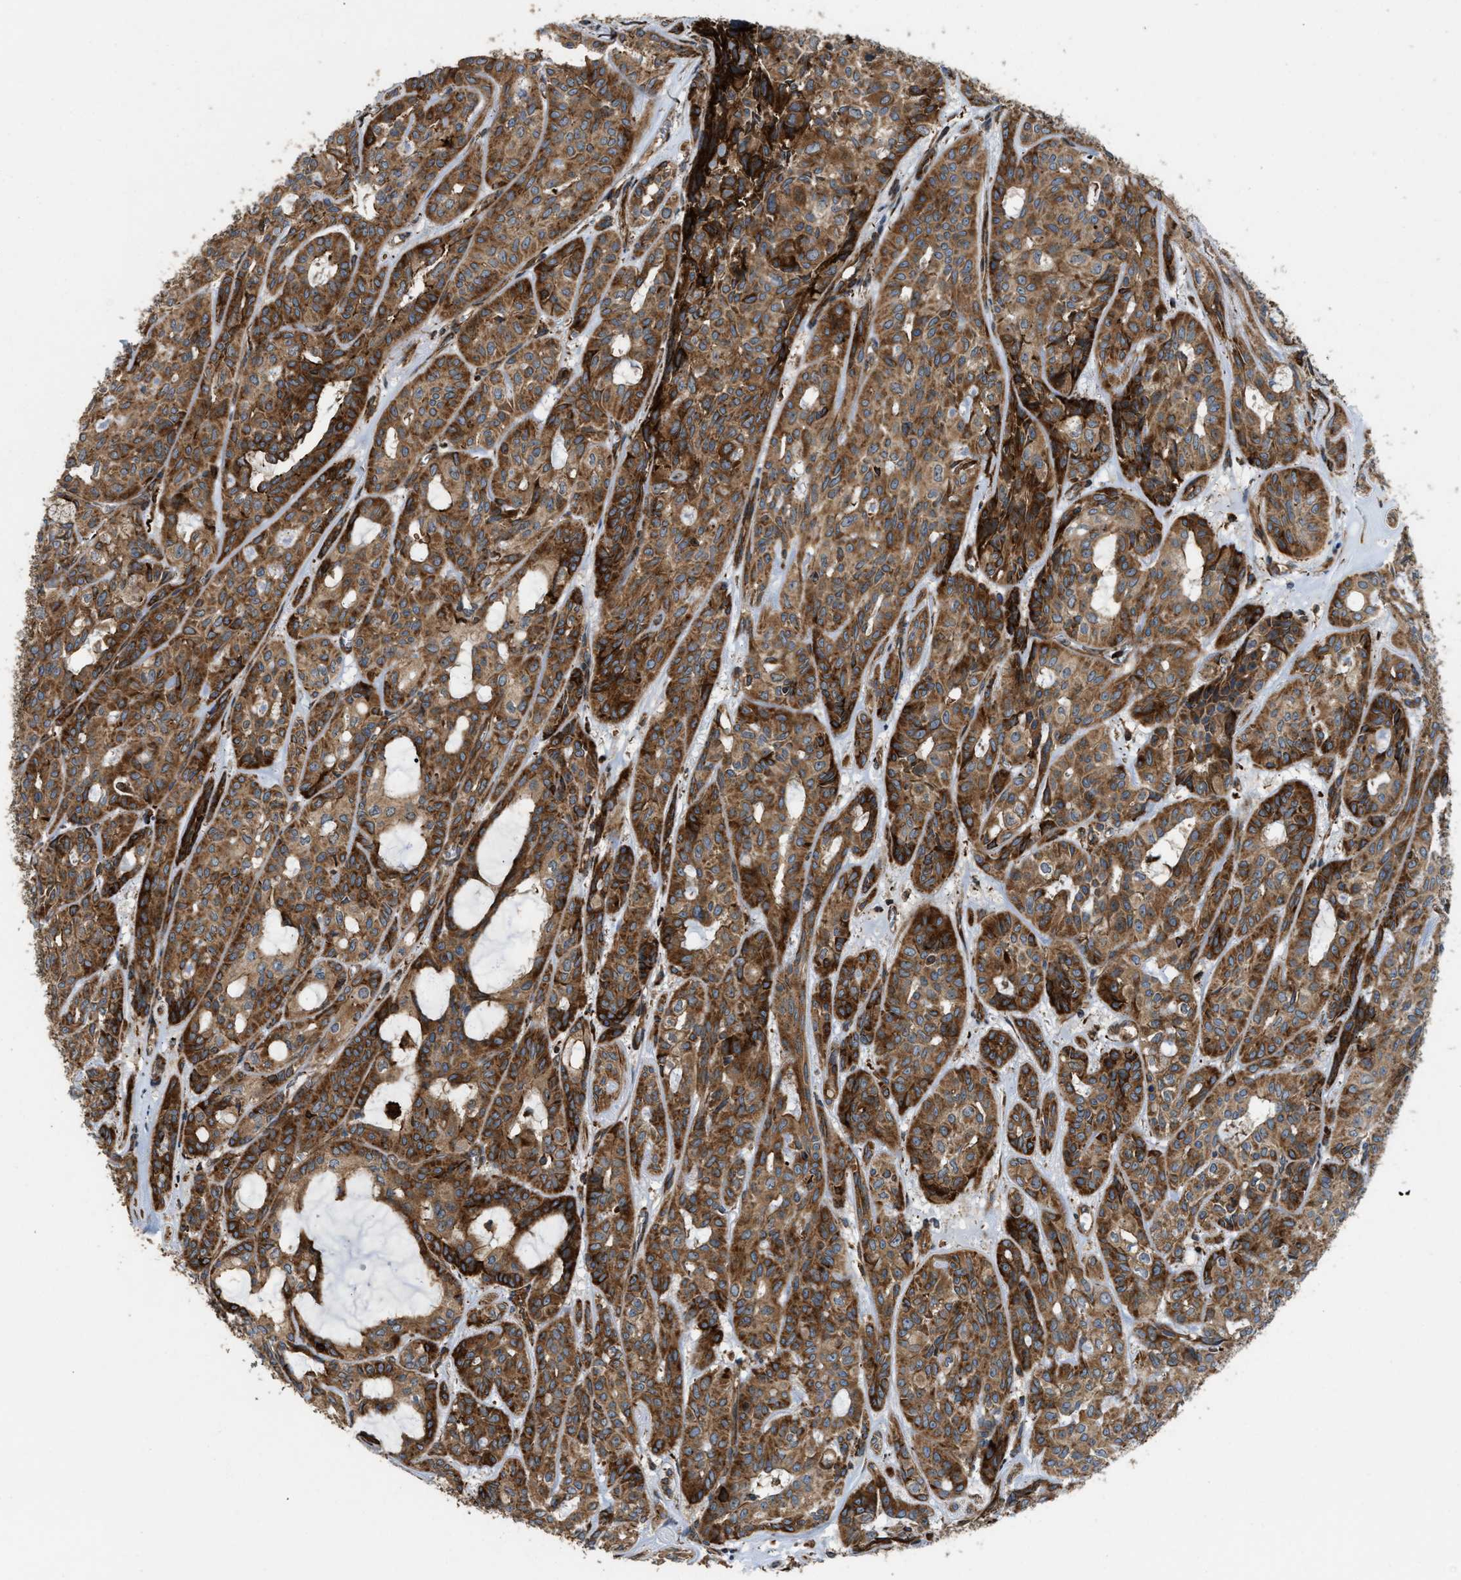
{"staining": {"intensity": "strong", "quantity": ">75%", "location": "cytoplasmic/membranous"}, "tissue": "head and neck cancer", "cell_type": "Tumor cells", "image_type": "cancer", "snomed": [{"axis": "morphology", "description": "Adenocarcinoma, NOS"}, {"axis": "topography", "description": "Salivary gland, NOS"}, {"axis": "topography", "description": "Head-Neck"}], "caption": "A photomicrograph of human head and neck adenocarcinoma stained for a protein displays strong cytoplasmic/membranous brown staining in tumor cells.", "gene": "EGLN1", "patient": {"sex": "female", "age": 76}}